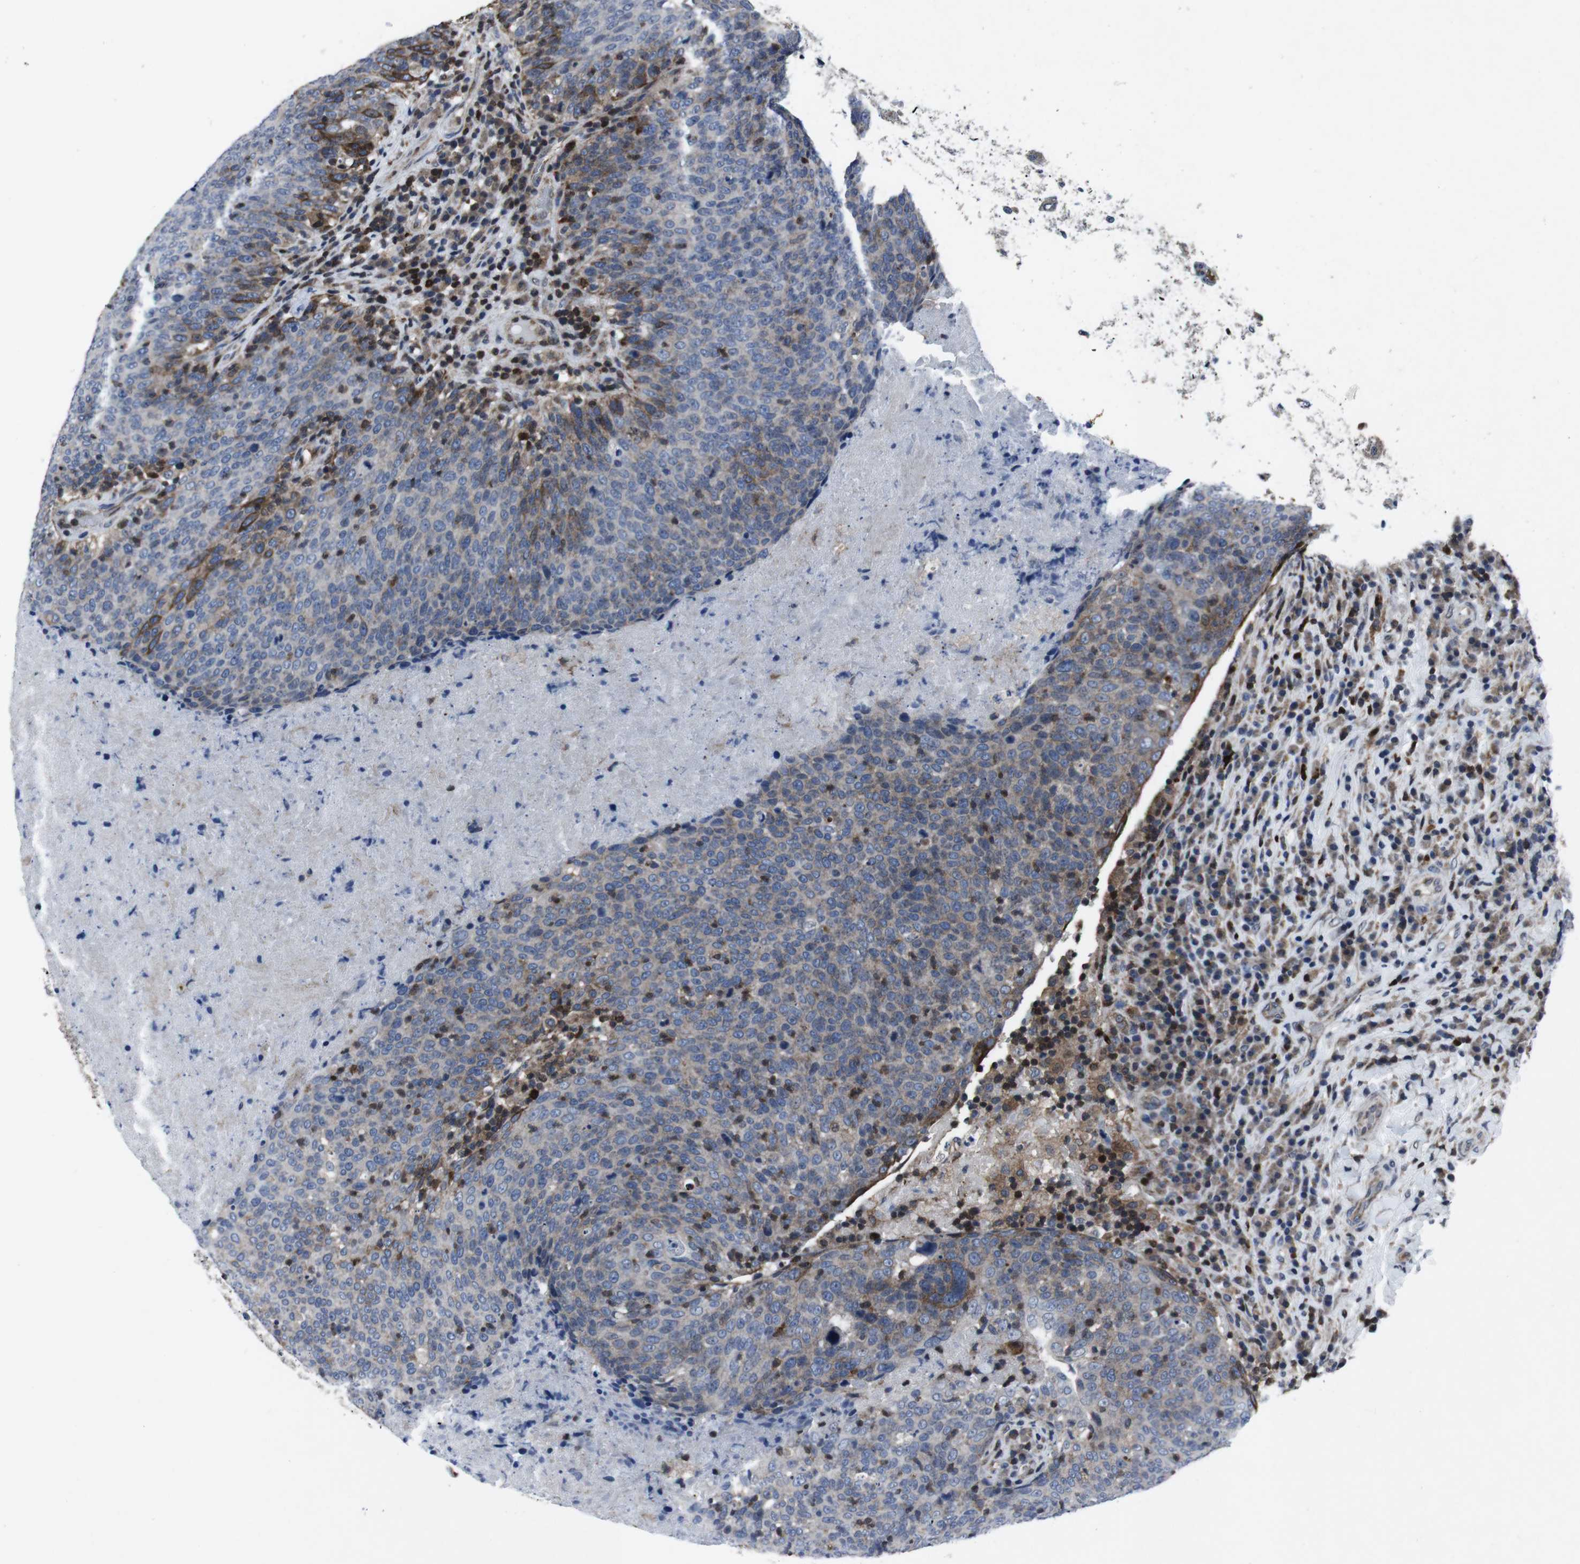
{"staining": {"intensity": "moderate", "quantity": "25%-75%", "location": "cytoplasmic/membranous"}, "tissue": "head and neck cancer", "cell_type": "Tumor cells", "image_type": "cancer", "snomed": [{"axis": "morphology", "description": "Squamous cell carcinoma, NOS"}, {"axis": "morphology", "description": "Squamous cell carcinoma, metastatic, NOS"}, {"axis": "topography", "description": "Lymph node"}, {"axis": "topography", "description": "Head-Neck"}], "caption": "Moderate cytoplasmic/membranous staining is present in about 25%-75% of tumor cells in head and neck cancer. (brown staining indicates protein expression, while blue staining denotes nuclei).", "gene": "STAT4", "patient": {"sex": "male", "age": 62}}